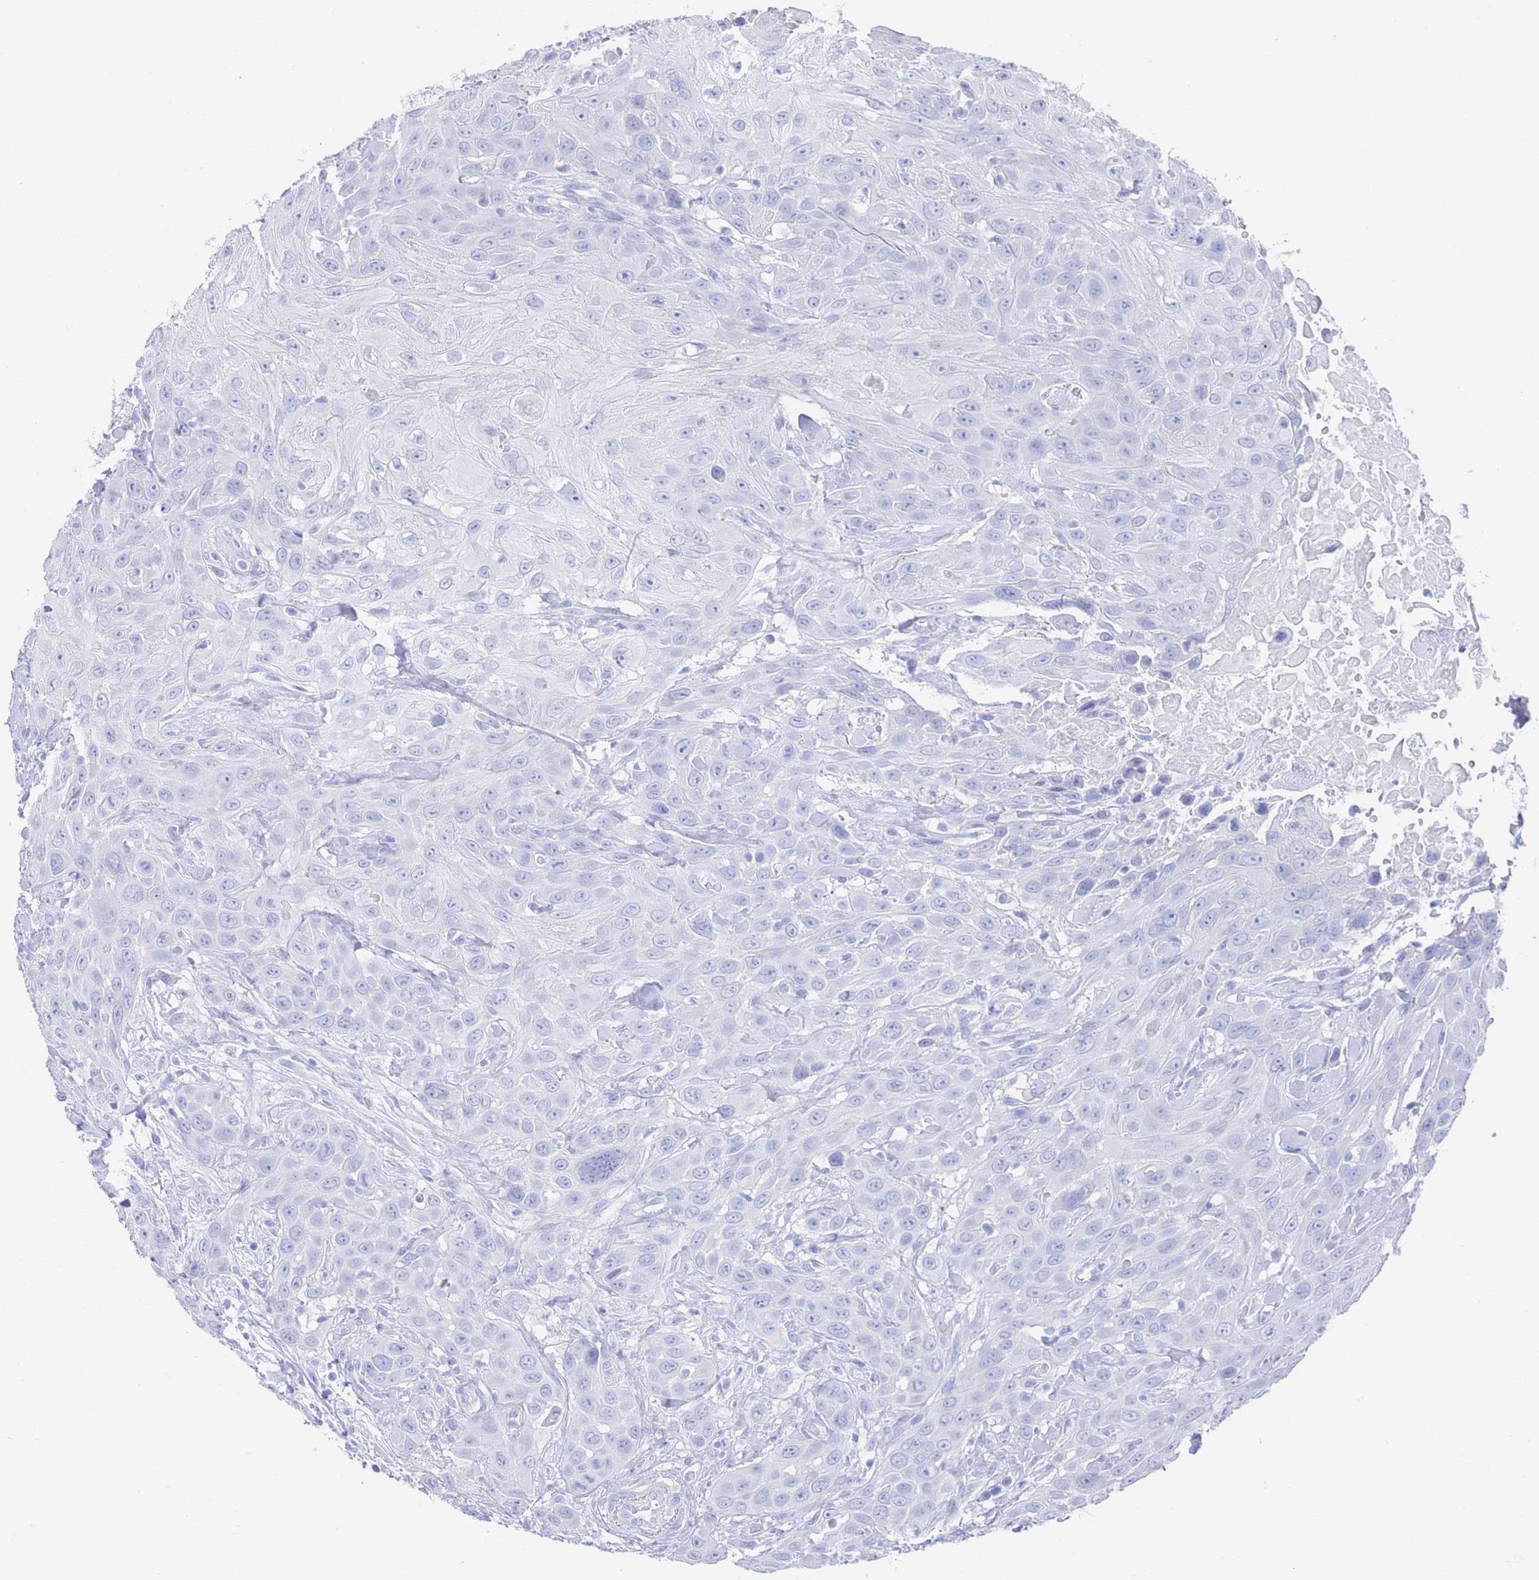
{"staining": {"intensity": "negative", "quantity": "none", "location": "none"}, "tissue": "head and neck cancer", "cell_type": "Tumor cells", "image_type": "cancer", "snomed": [{"axis": "morphology", "description": "Squamous cell carcinoma, NOS"}, {"axis": "topography", "description": "Head-Neck"}], "caption": "Human head and neck cancer stained for a protein using immunohistochemistry shows no positivity in tumor cells.", "gene": "LRRC37A", "patient": {"sex": "male", "age": 81}}